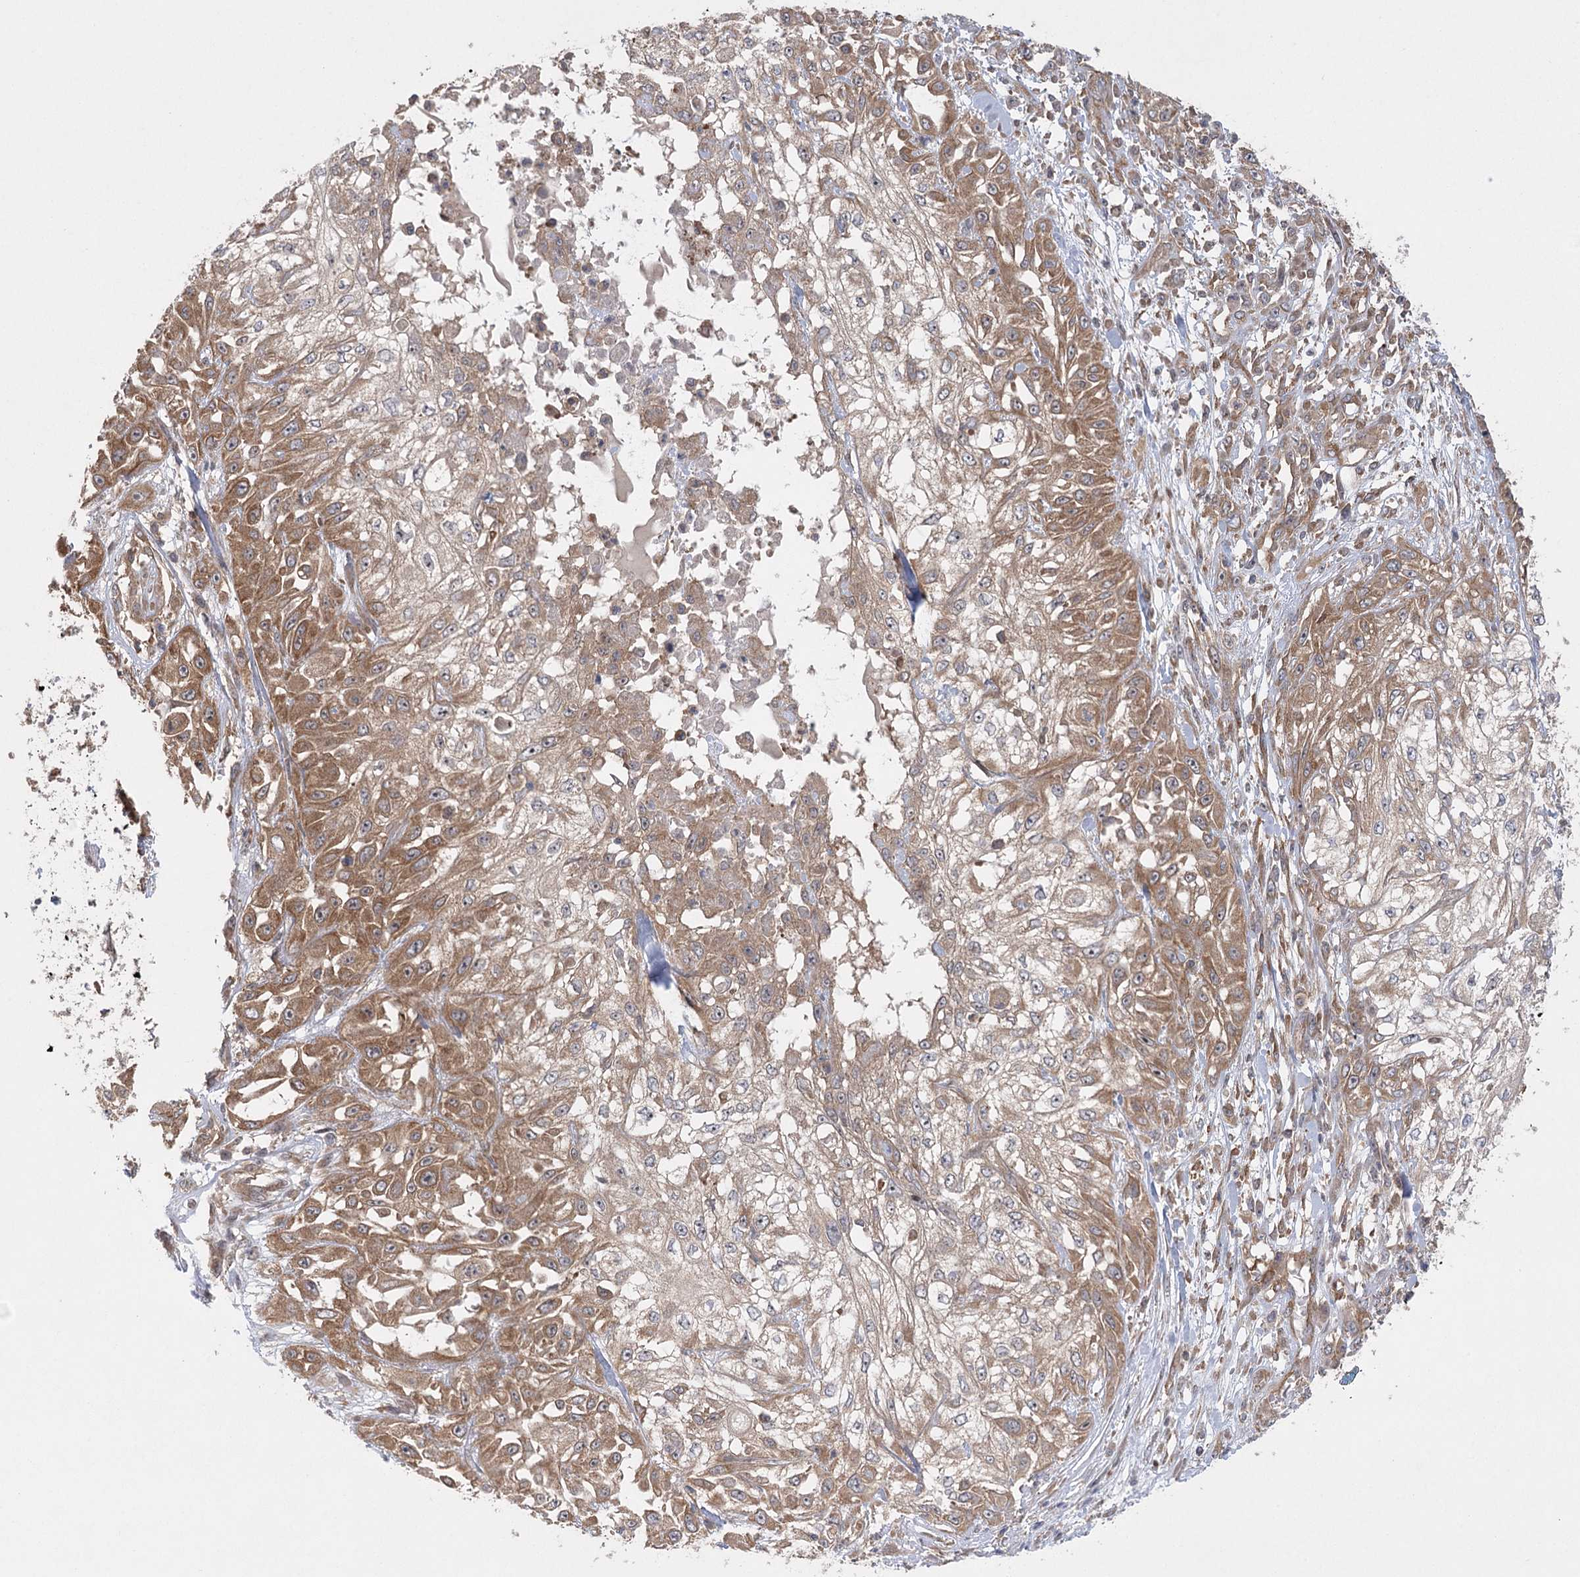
{"staining": {"intensity": "moderate", "quantity": "25%-75%", "location": "cytoplasmic/membranous"}, "tissue": "skin cancer", "cell_type": "Tumor cells", "image_type": "cancer", "snomed": [{"axis": "morphology", "description": "Squamous cell carcinoma, NOS"}, {"axis": "morphology", "description": "Squamous cell carcinoma, metastatic, NOS"}, {"axis": "topography", "description": "Skin"}, {"axis": "topography", "description": "Lymph node"}], "caption": "Moderate cytoplasmic/membranous protein expression is present in about 25%-75% of tumor cells in skin cancer.", "gene": "EIF3A", "patient": {"sex": "male", "age": 75}}